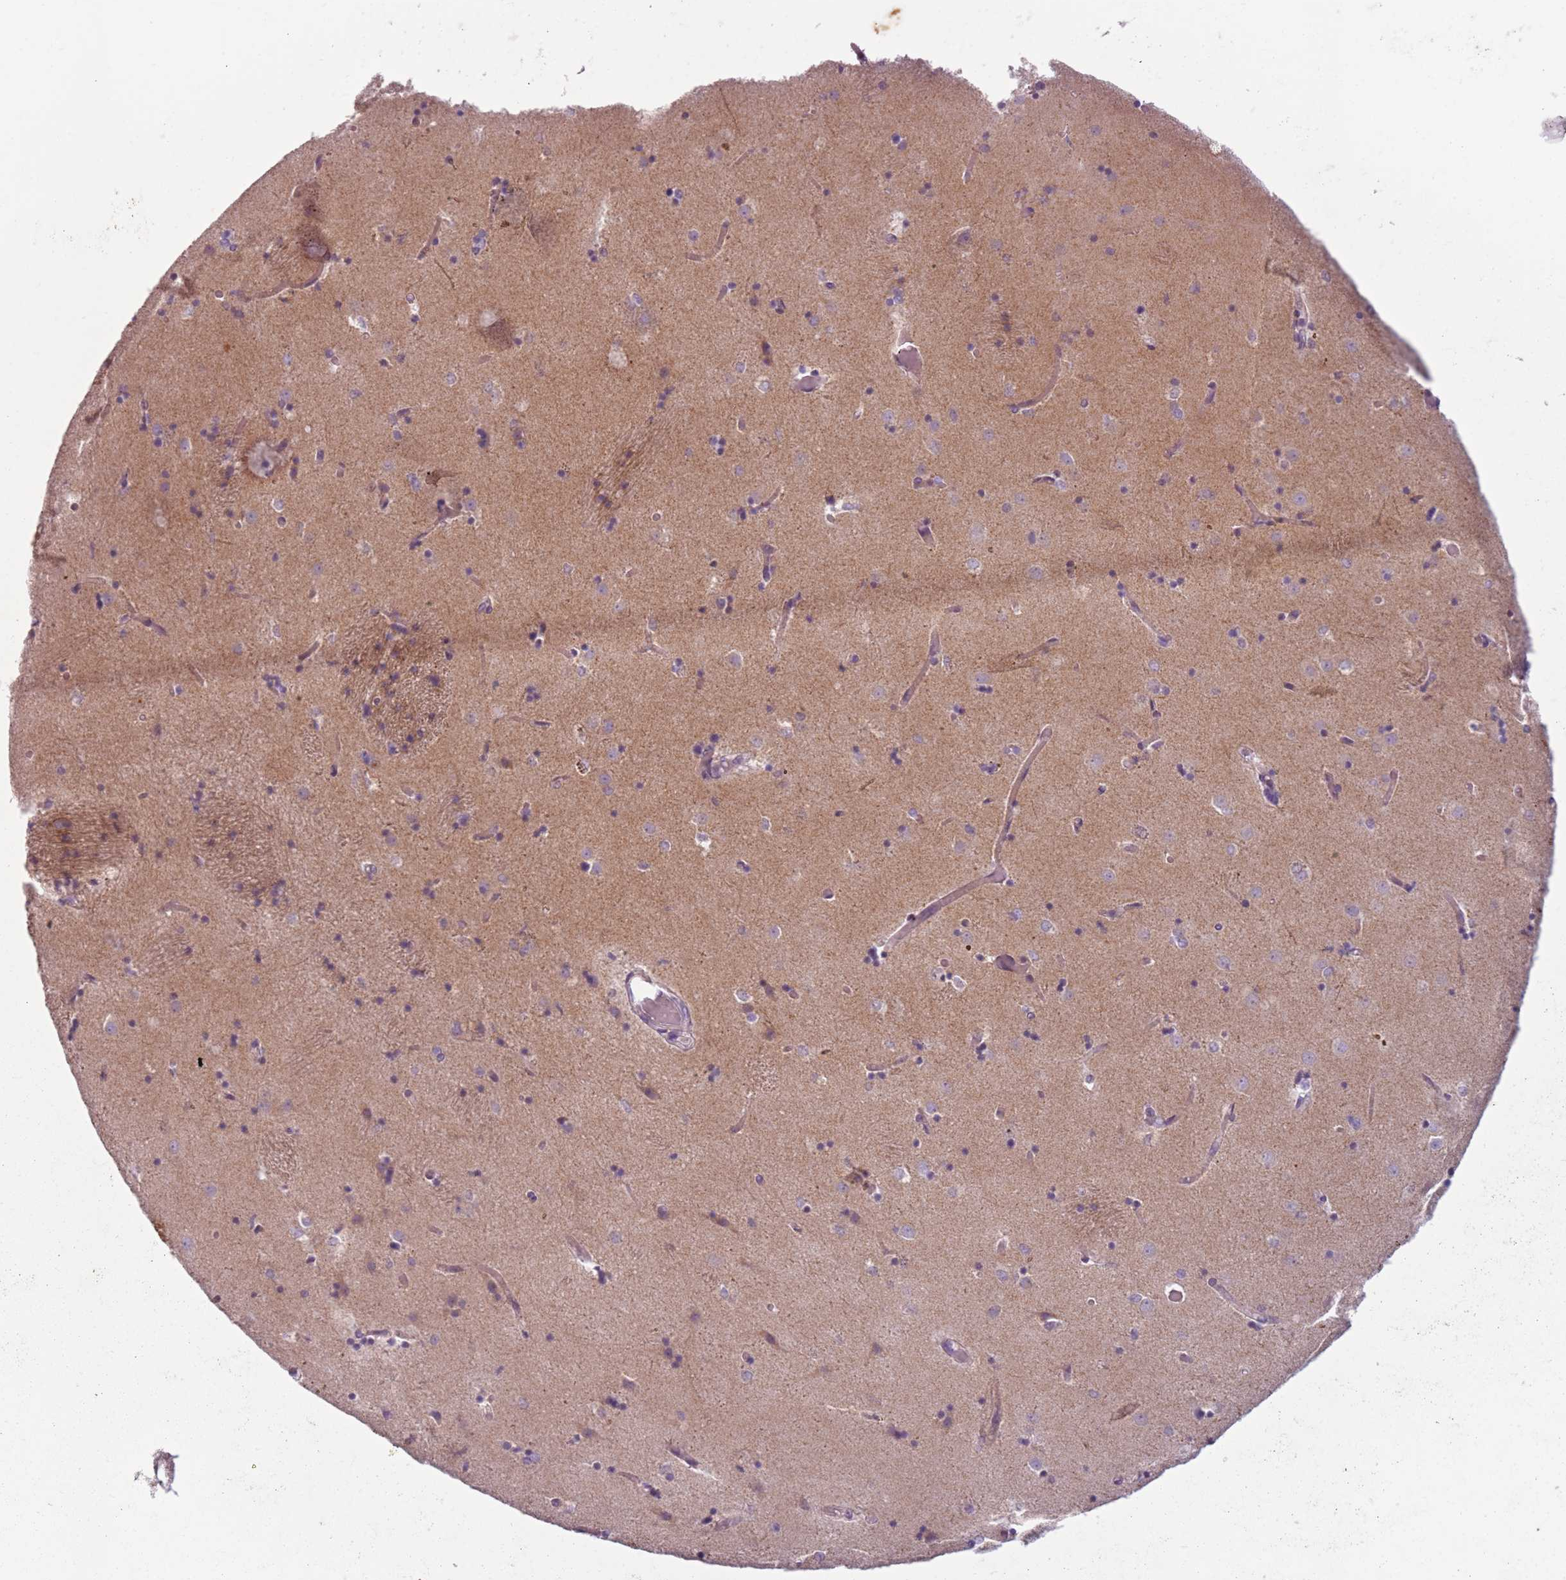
{"staining": {"intensity": "weak", "quantity": "<25%", "location": "cytoplasmic/membranous"}, "tissue": "caudate", "cell_type": "Glial cells", "image_type": "normal", "snomed": [{"axis": "morphology", "description": "Normal tissue, NOS"}, {"axis": "topography", "description": "Lateral ventricle wall"}], "caption": "High power microscopy histopathology image of an IHC image of unremarkable caudate, revealing no significant expression in glial cells.", "gene": "MEGF8", "patient": {"sex": "female", "age": 52}}